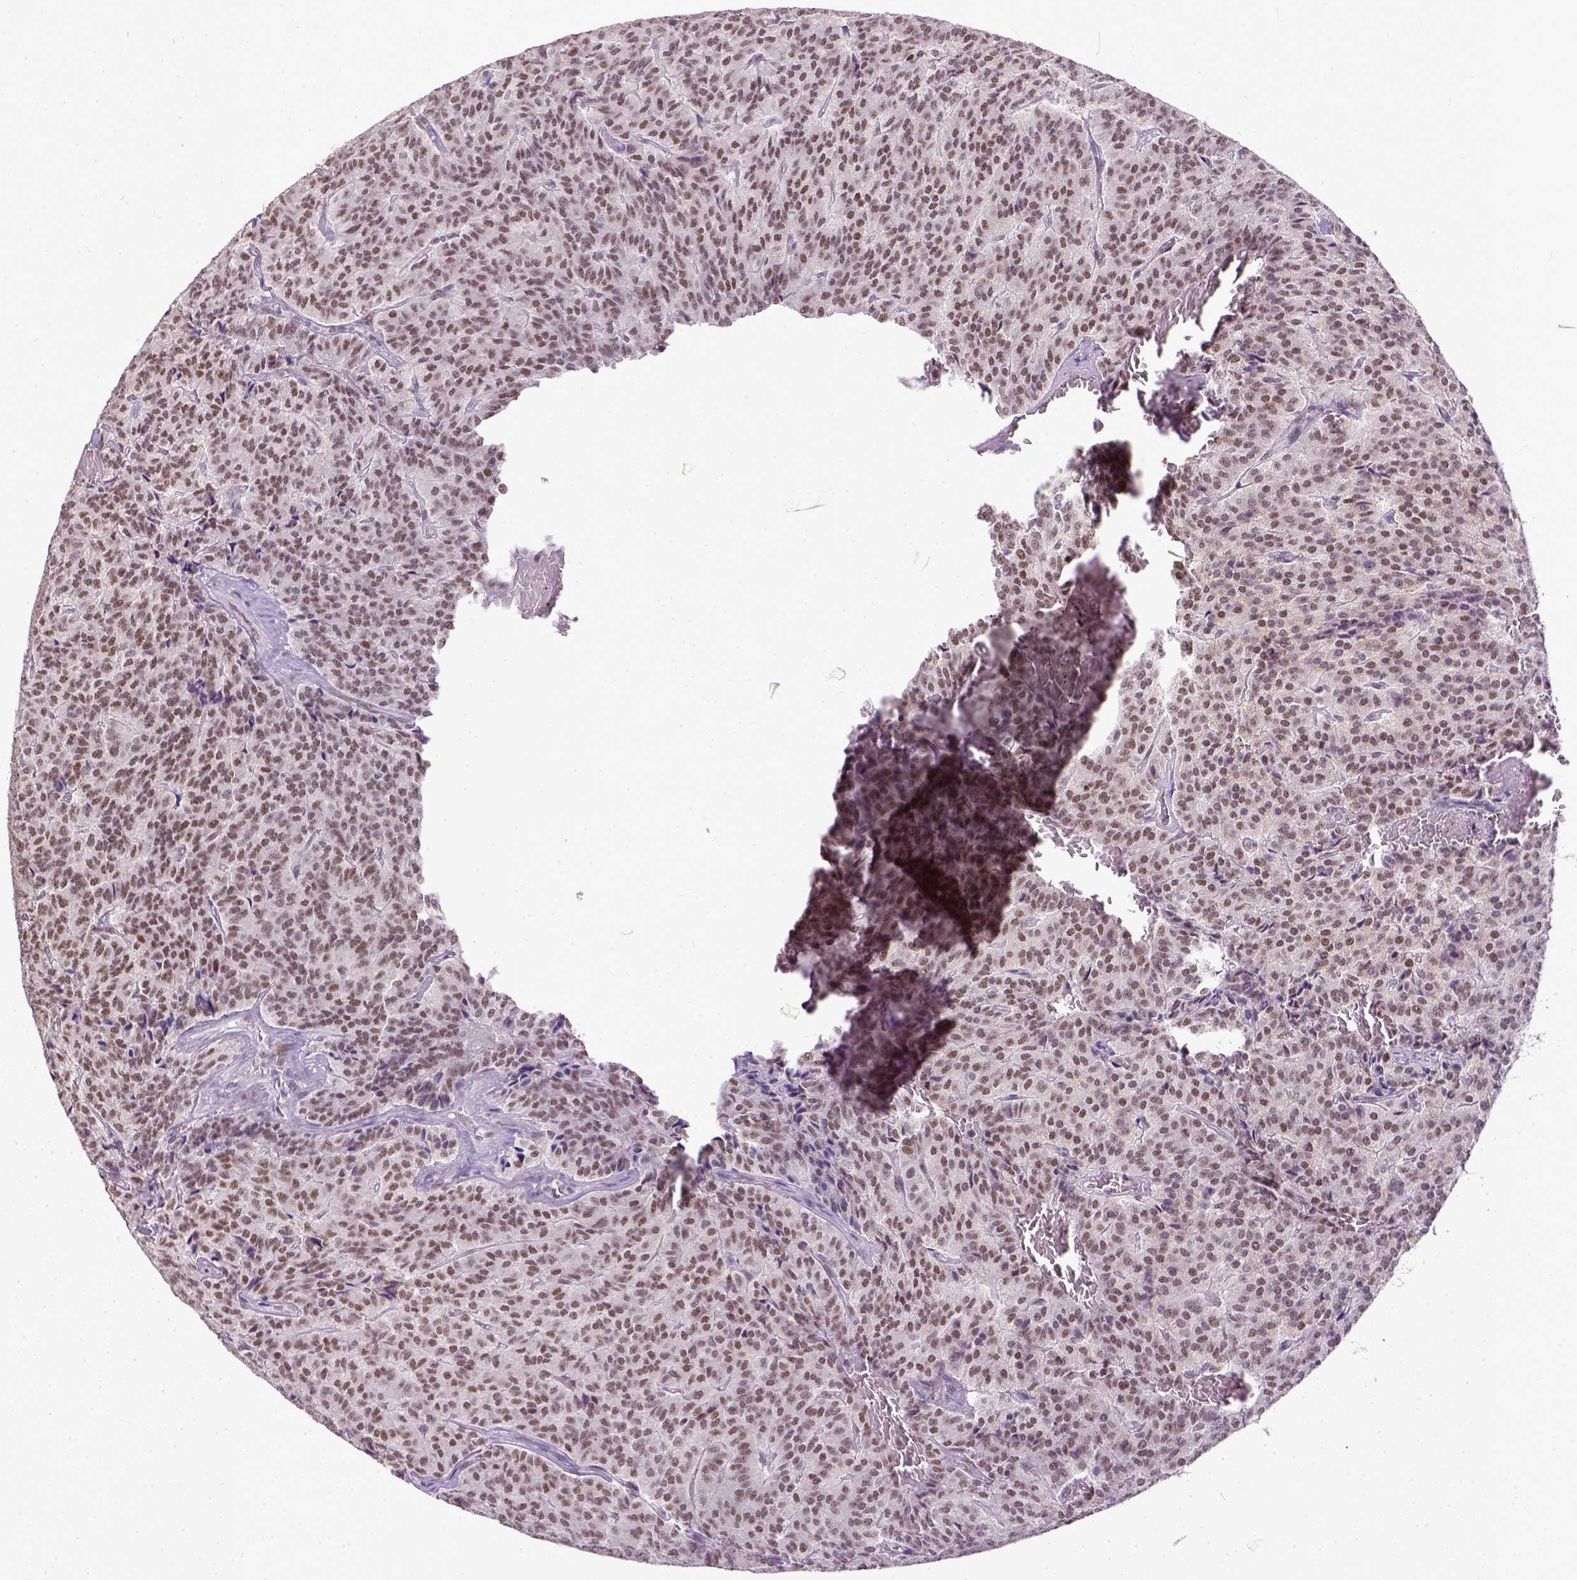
{"staining": {"intensity": "moderate", "quantity": ">75%", "location": "nuclear"}, "tissue": "carcinoid", "cell_type": "Tumor cells", "image_type": "cancer", "snomed": [{"axis": "morphology", "description": "Carcinoid, malignant, NOS"}, {"axis": "topography", "description": "Lung"}], "caption": "Human carcinoid (malignant) stained for a protein (brown) exhibits moderate nuclear positive positivity in approximately >75% of tumor cells.", "gene": "ERCC1", "patient": {"sex": "male", "age": 70}}